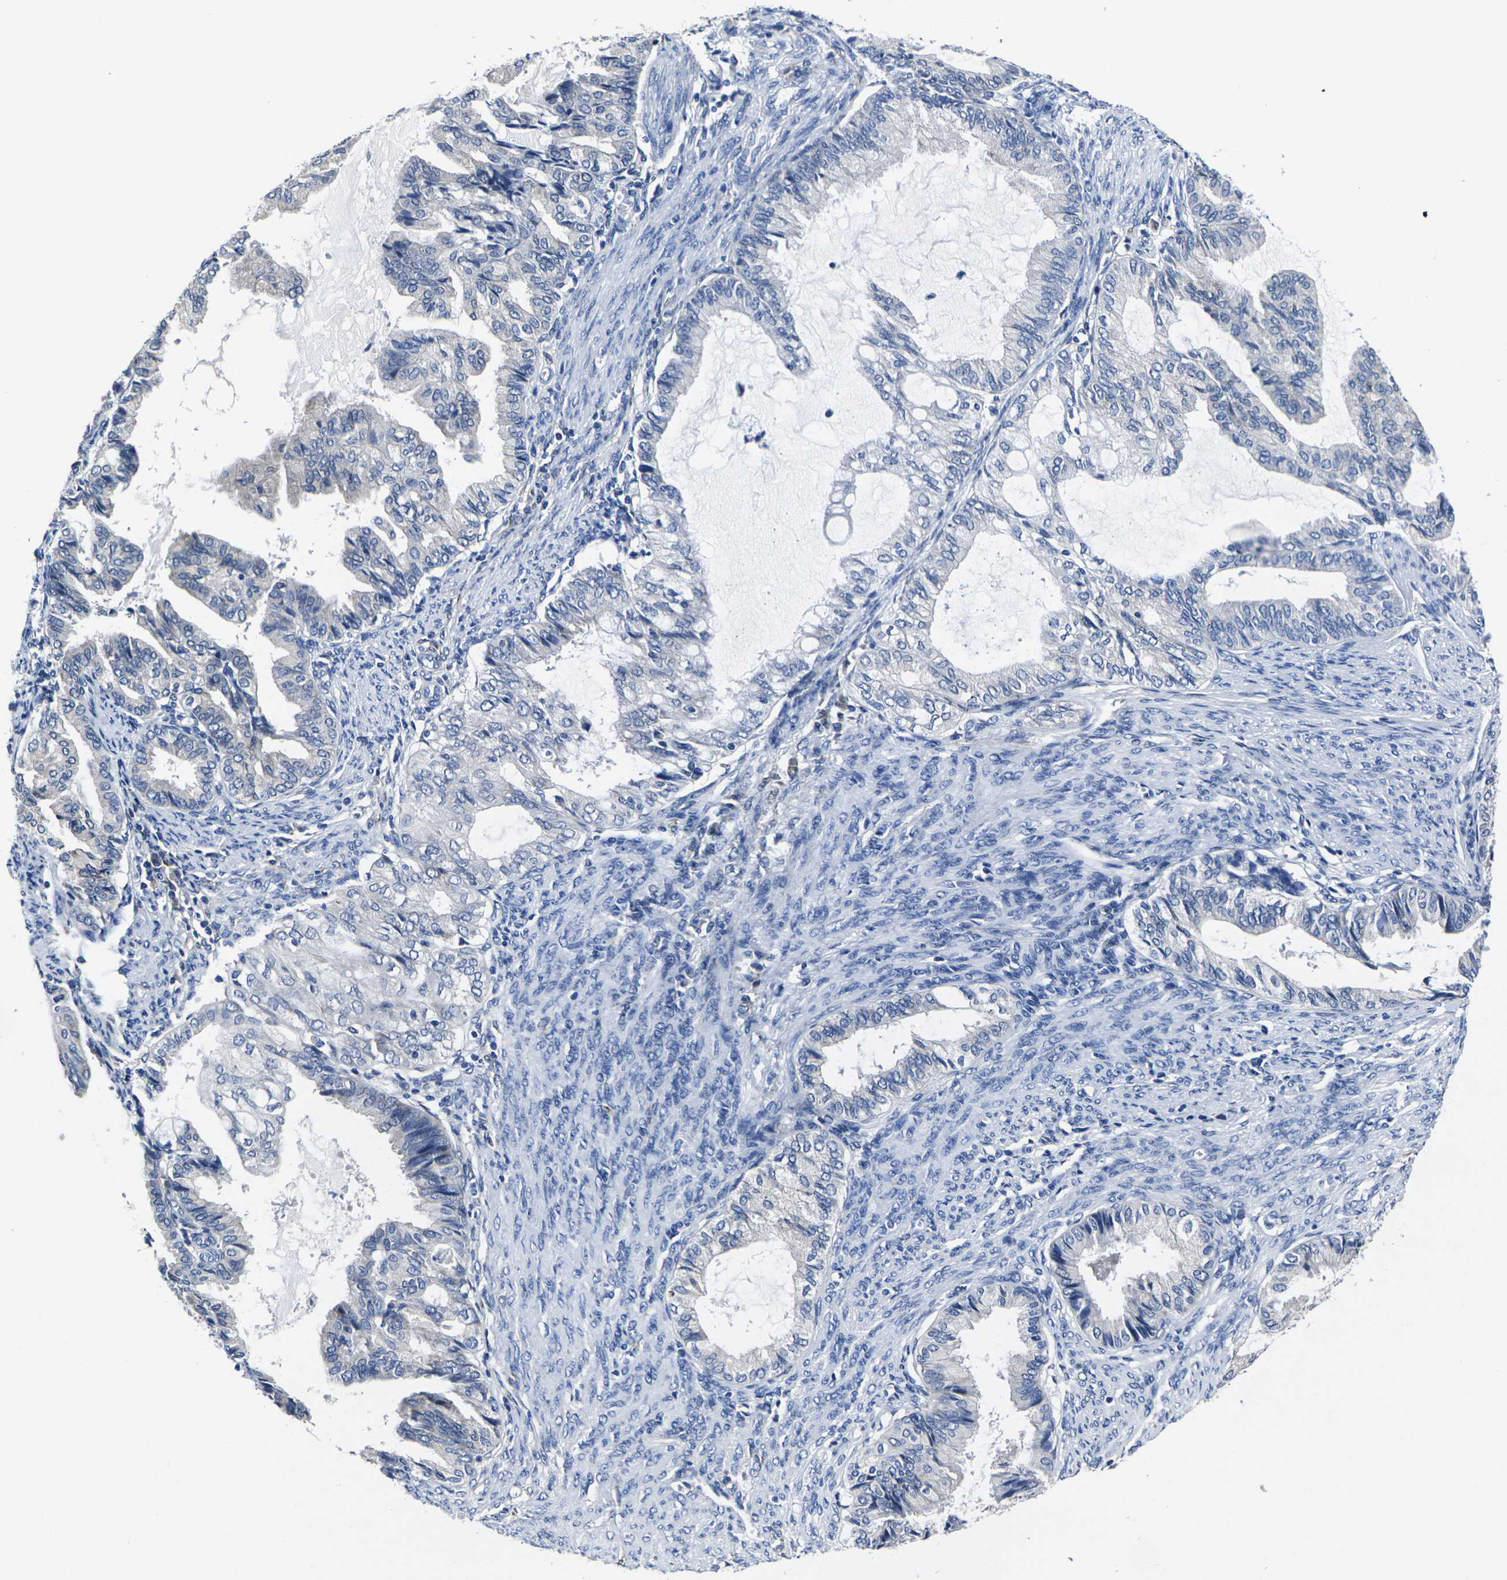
{"staining": {"intensity": "negative", "quantity": "none", "location": "none"}, "tissue": "endometrial cancer", "cell_type": "Tumor cells", "image_type": "cancer", "snomed": [{"axis": "morphology", "description": "Adenocarcinoma, NOS"}, {"axis": "topography", "description": "Endometrium"}], "caption": "Immunohistochemical staining of human endometrial cancer (adenocarcinoma) demonstrates no significant staining in tumor cells.", "gene": "CYP2C8", "patient": {"sex": "female", "age": 86}}